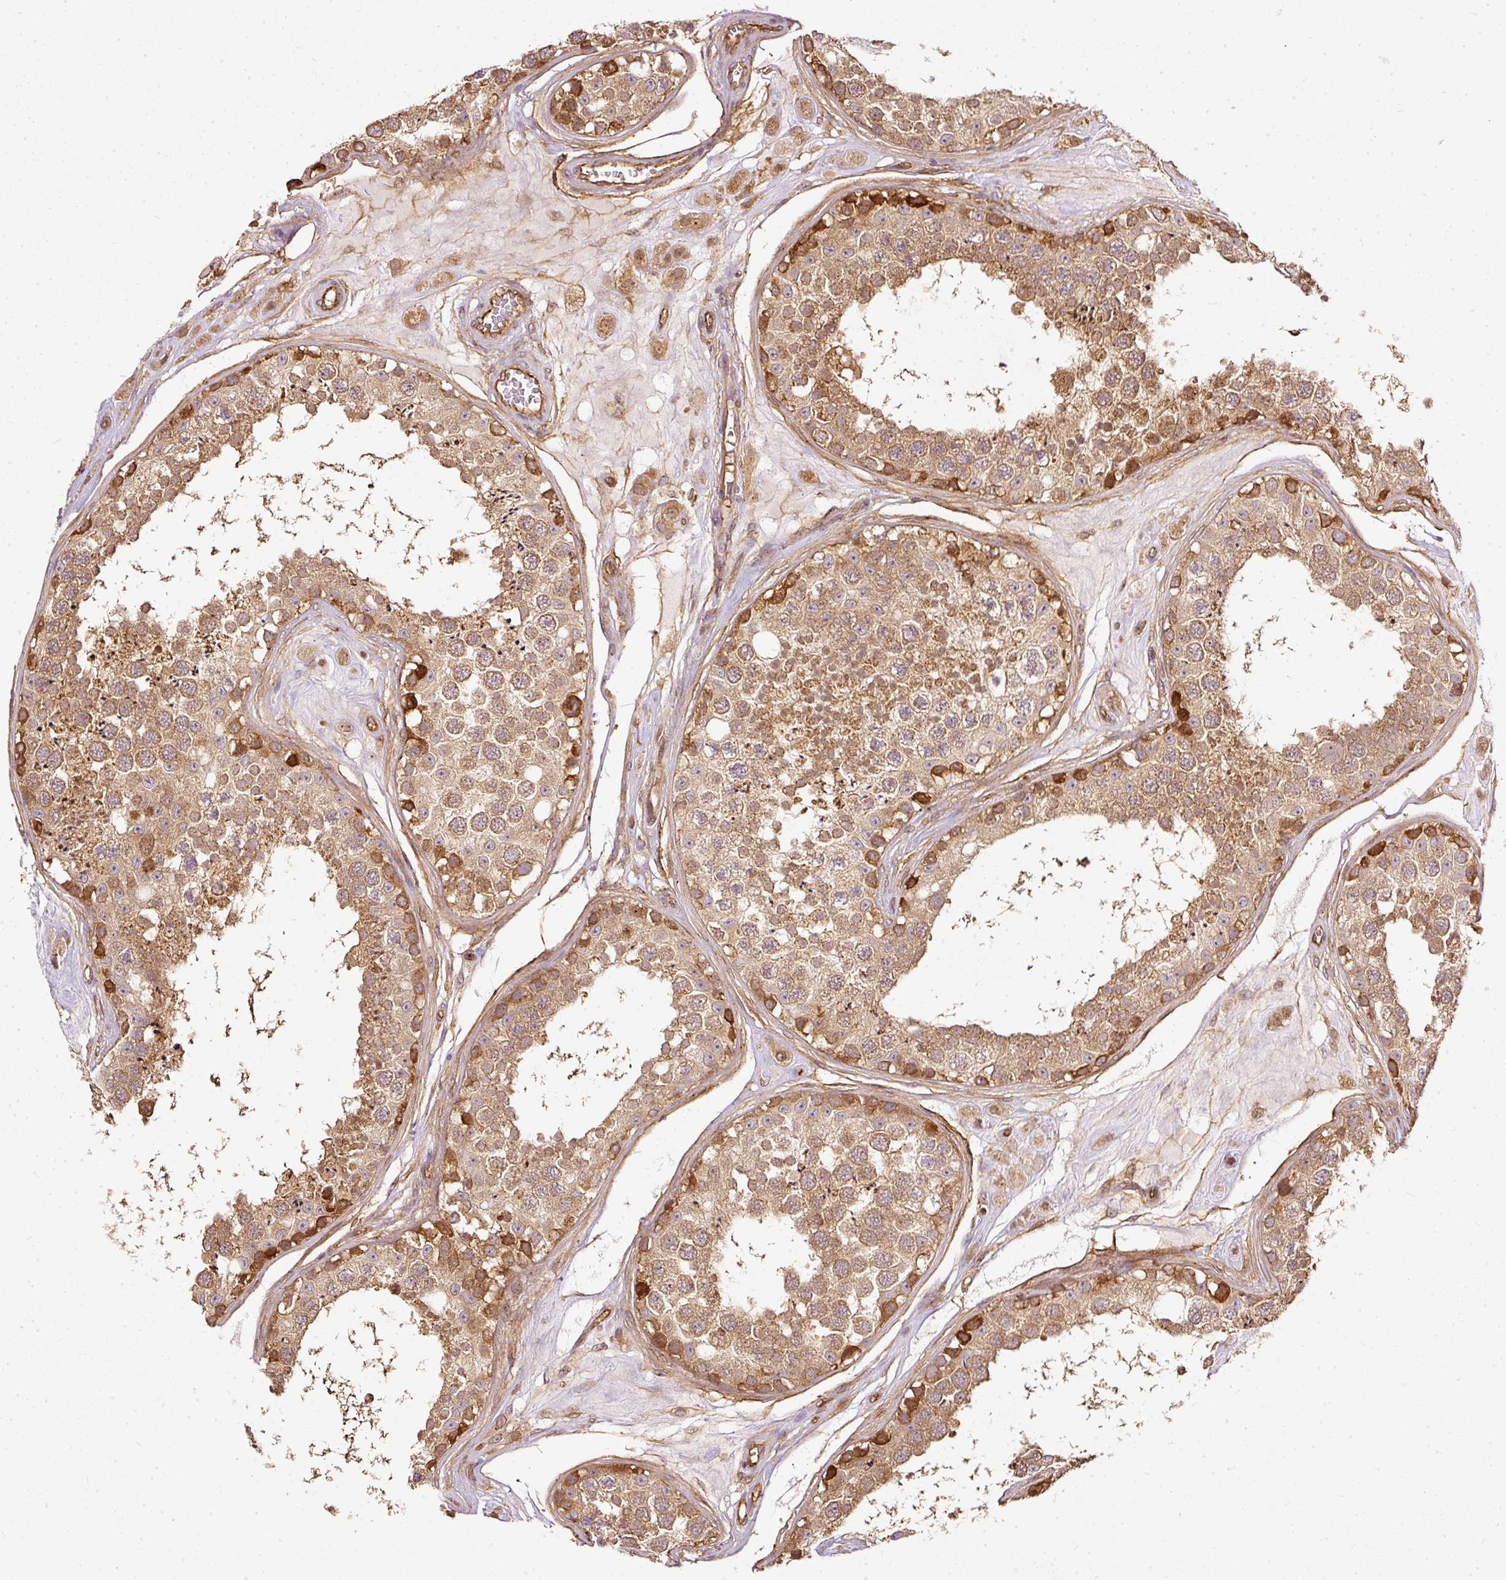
{"staining": {"intensity": "moderate", "quantity": ">75%", "location": "cytoplasmic/membranous"}, "tissue": "testis", "cell_type": "Cells in seminiferous ducts", "image_type": "normal", "snomed": [{"axis": "morphology", "description": "Normal tissue, NOS"}, {"axis": "topography", "description": "Testis"}], "caption": "Protein staining of benign testis demonstrates moderate cytoplasmic/membranous staining in about >75% of cells in seminiferous ducts. Using DAB (3,3'-diaminobenzidine) (brown) and hematoxylin (blue) stains, captured at high magnification using brightfield microscopy.", "gene": "MIF4GD", "patient": {"sex": "male", "age": 25}}